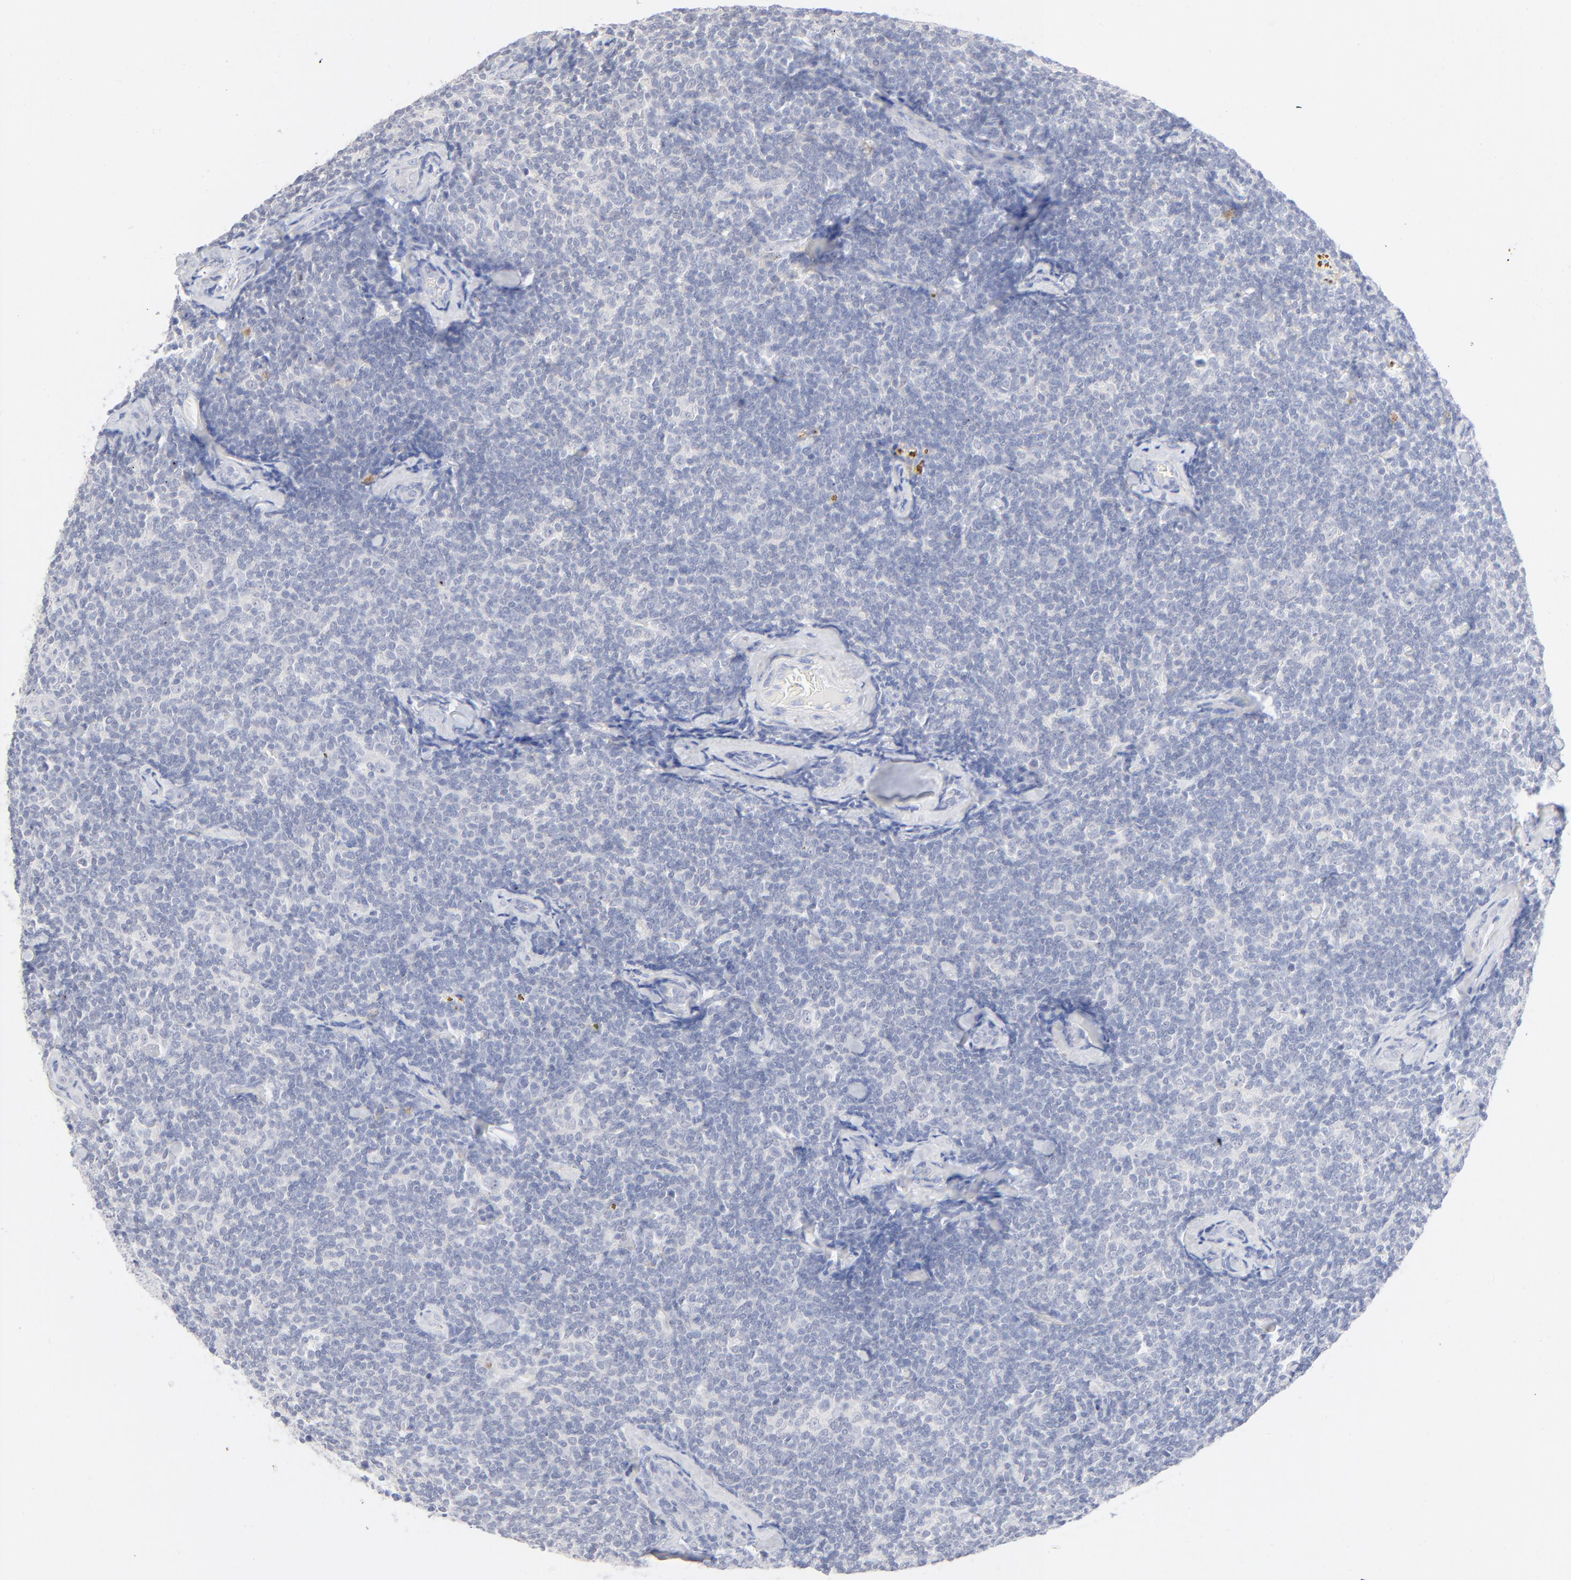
{"staining": {"intensity": "negative", "quantity": "none", "location": "none"}, "tissue": "lymphoma", "cell_type": "Tumor cells", "image_type": "cancer", "snomed": [{"axis": "morphology", "description": "Malignant lymphoma, non-Hodgkin's type, Low grade"}, {"axis": "topography", "description": "Lymph node"}], "caption": "Lymphoma was stained to show a protein in brown. There is no significant expression in tumor cells.", "gene": "ONECUT1", "patient": {"sex": "female", "age": 56}}